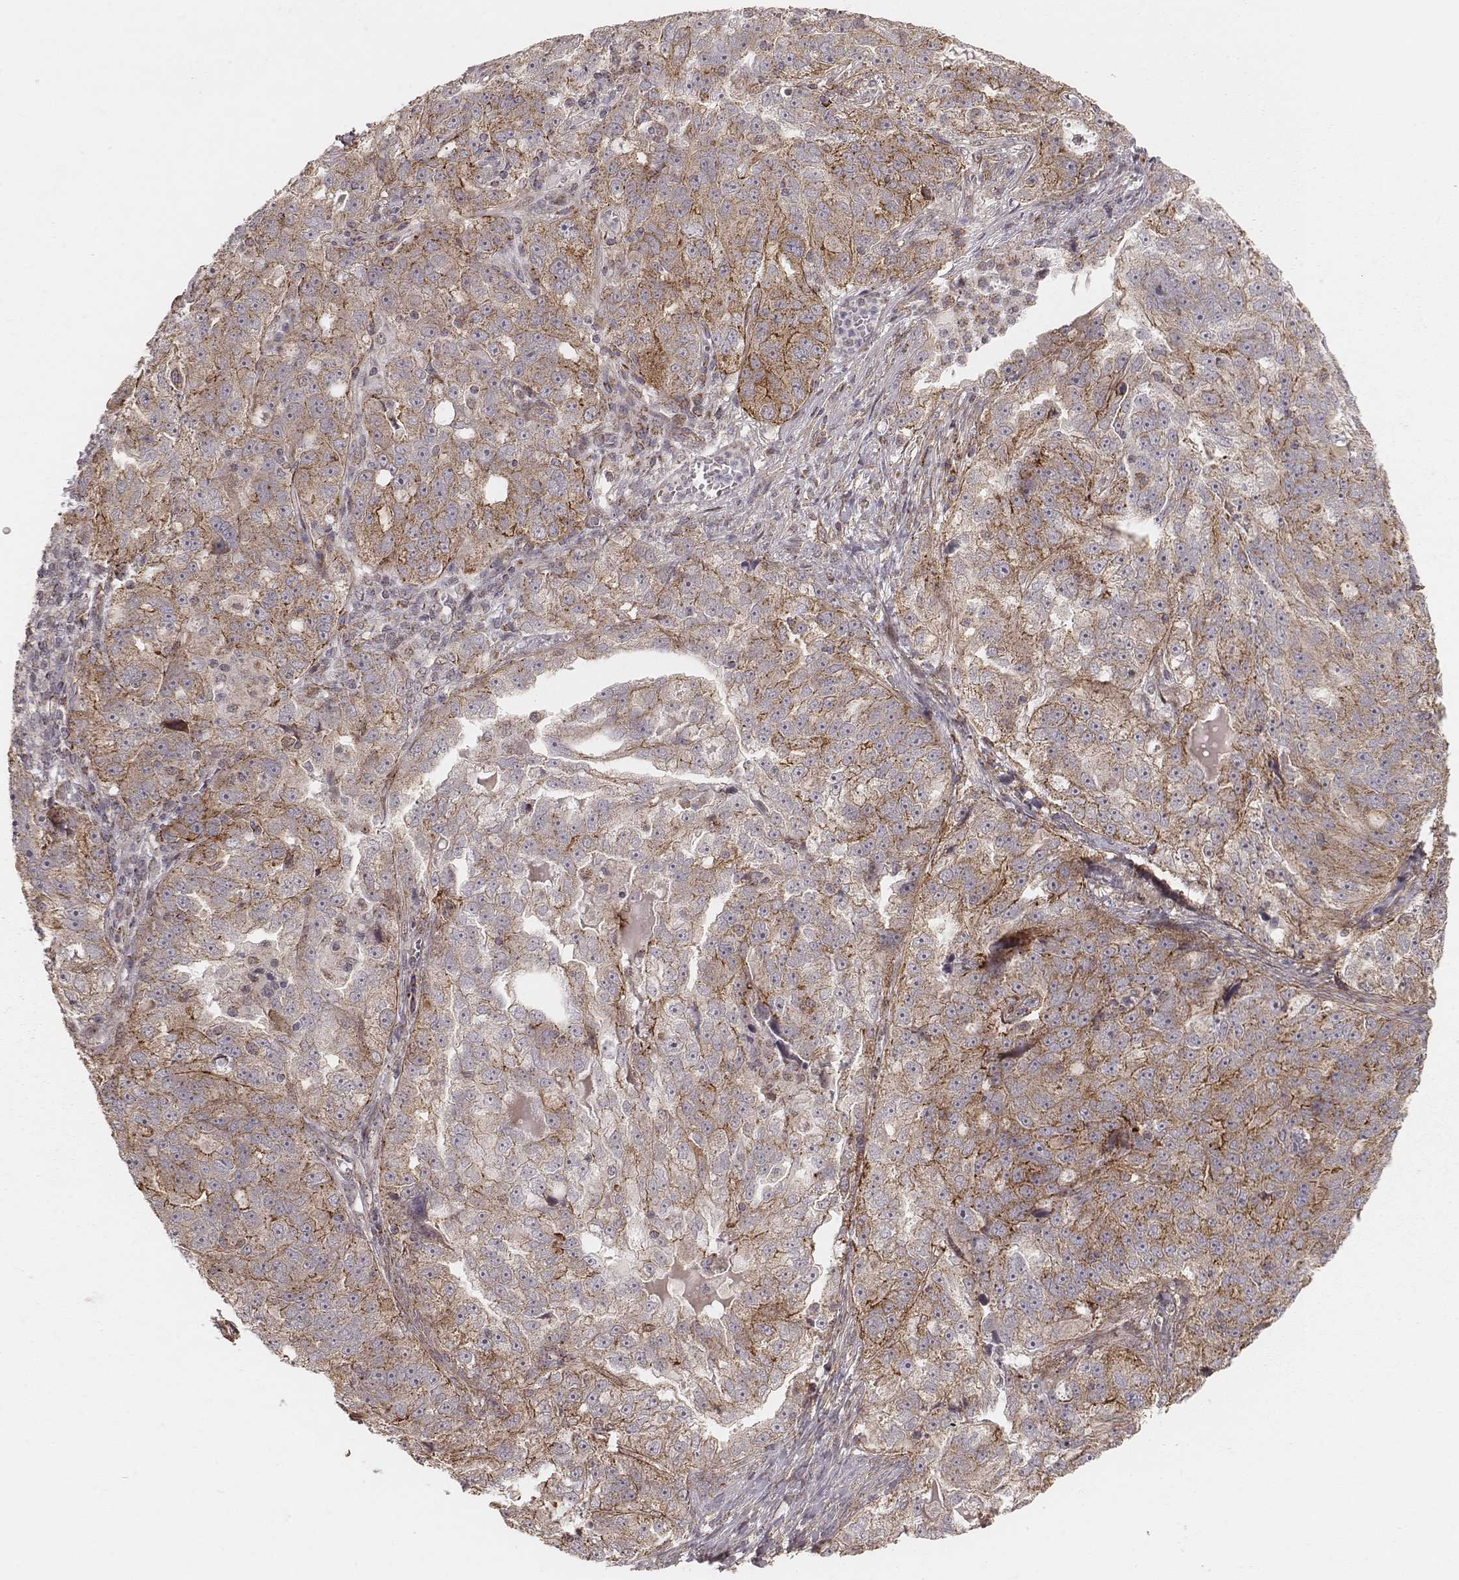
{"staining": {"intensity": "moderate", "quantity": ">75%", "location": "cytoplasmic/membranous"}, "tissue": "ovarian cancer", "cell_type": "Tumor cells", "image_type": "cancer", "snomed": [{"axis": "morphology", "description": "Cystadenocarcinoma, serous, NOS"}, {"axis": "topography", "description": "Ovary"}], "caption": "Ovarian serous cystadenocarcinoma tissue demonstrates moderate cytoplasmic/membranous staining in about >75% of tumor cells, visualized by immunohistochemistry.", "gene": "NDUFA7", "patient": {"sex": "female", "age": 51}}